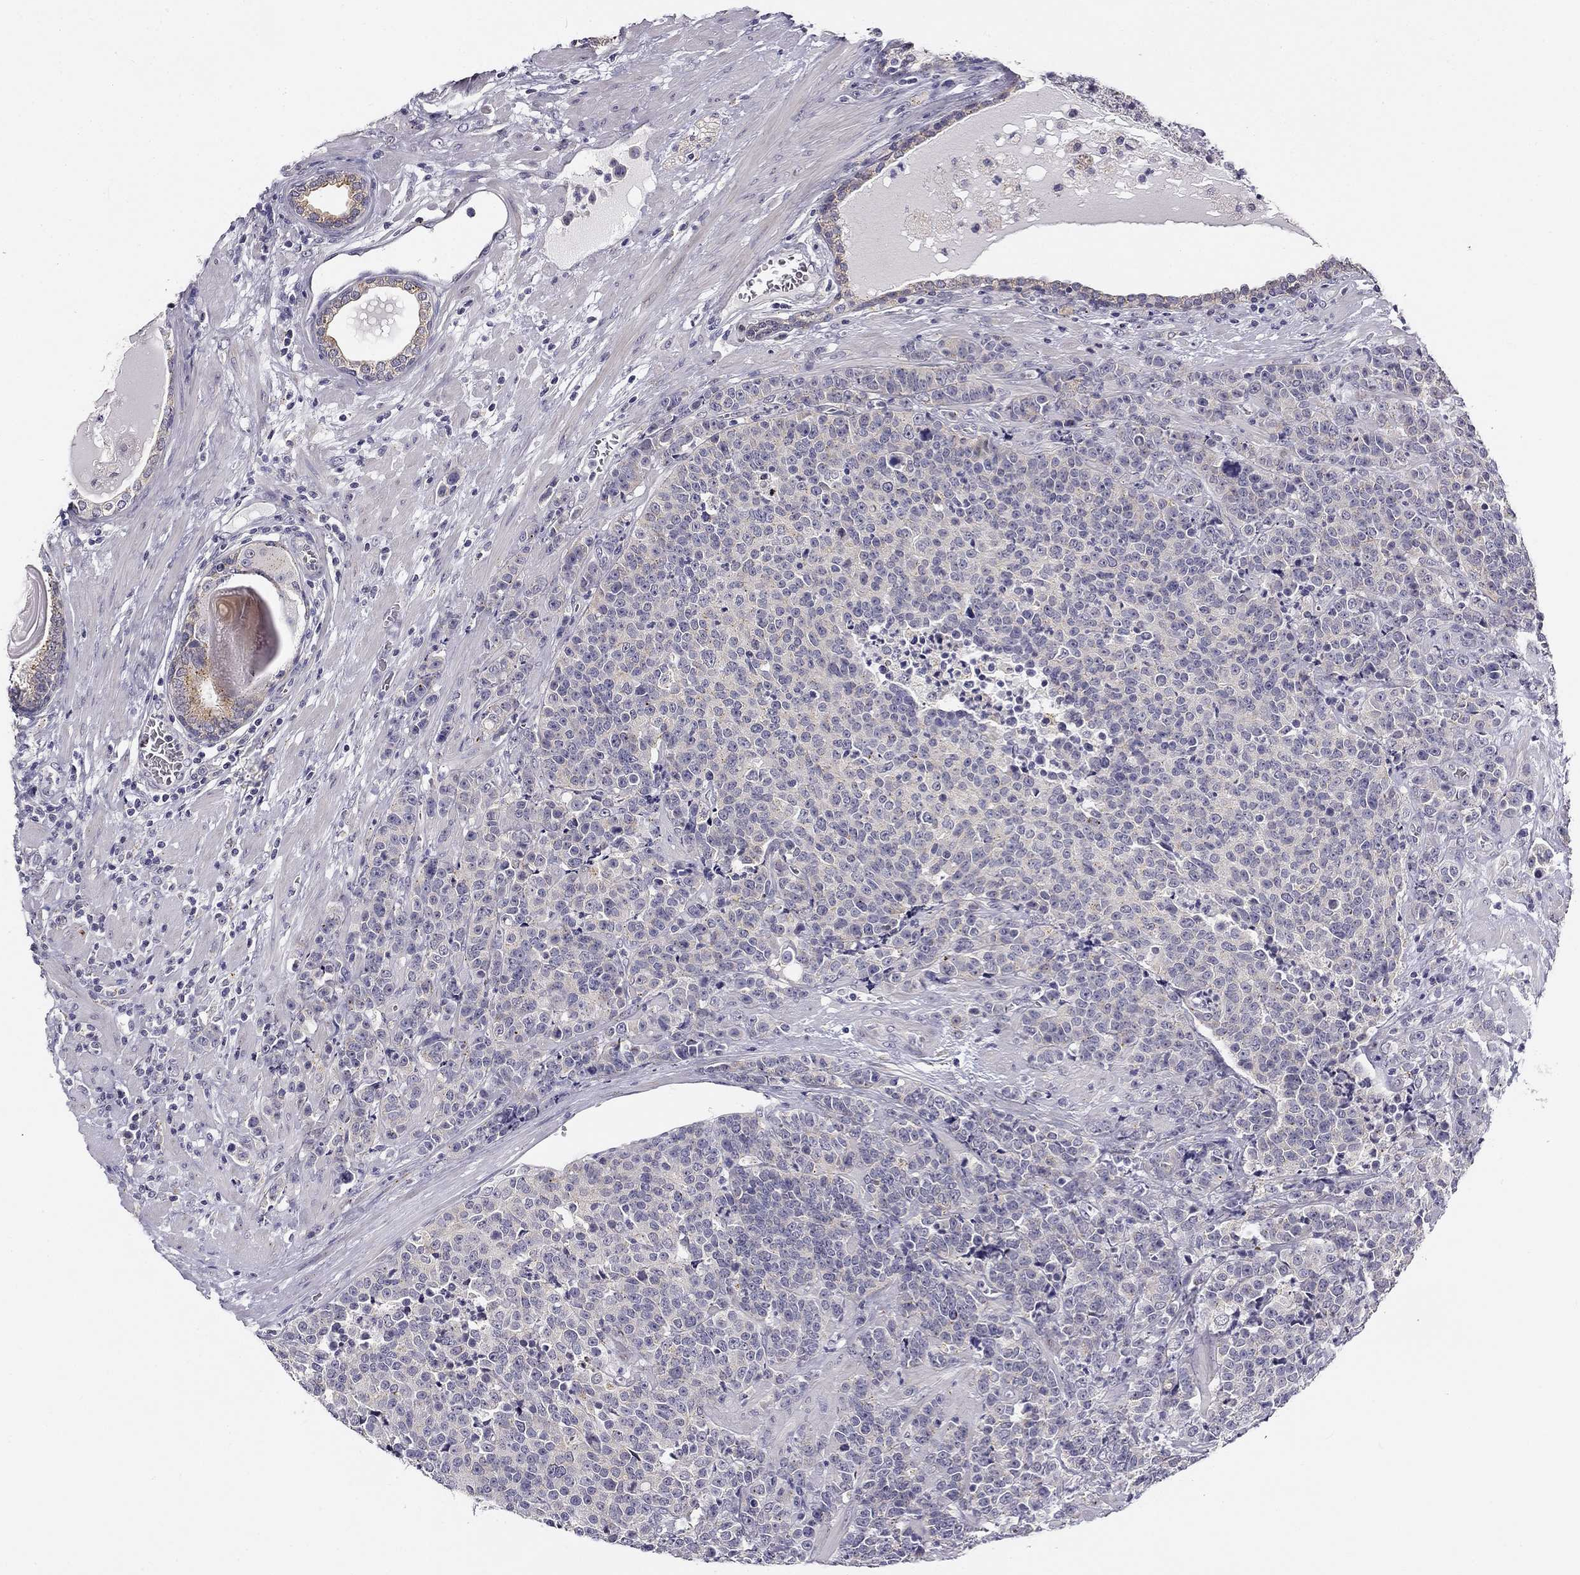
{"staining": {"intensity": "negative", "quantity": "none", "location": "none"}, "tissue": "prostate cancer", "cell_type": "Tumor cells", "image_type": "cancer", "snomed": [{"axis": "morphology", "description": "Adenocarcinoma, NOS"}, {"axis": "topography", "description": "Prostate"}], "caption": "This is an immunohistochemistry (IHC) micrograph of prostate cancer. There is no positivity in tumor cells.", "gene": "CNR1", "patient": {"sex": "male", "age": 67}}